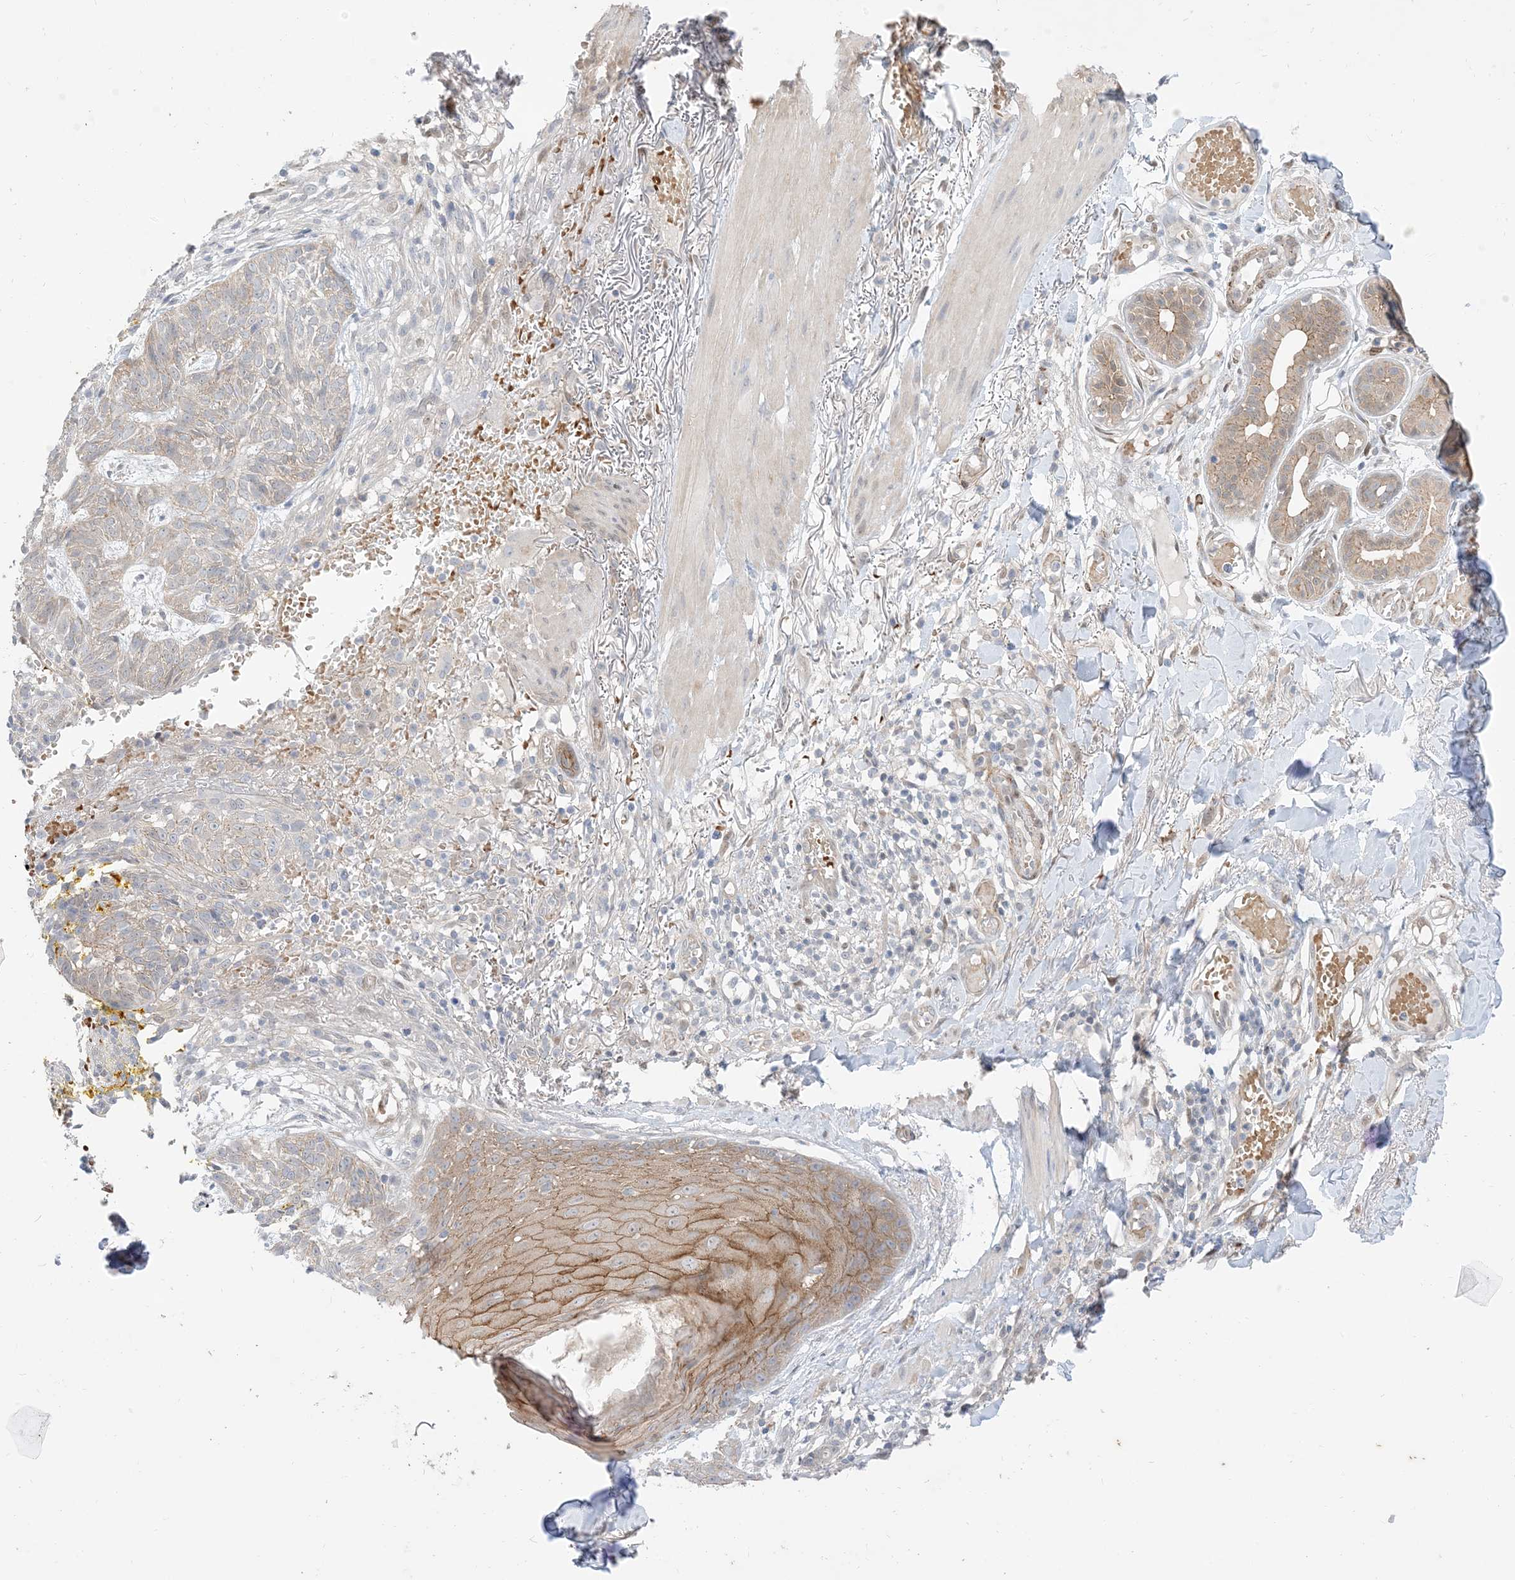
{"staining": {"intensity": "negative", "quantity": "none", "location": "none"}, "tissue": "skin cancer", "cell_type": "Tumor cells", "image_type": "cancer", "snomed": [{"axis": "morphology", "description": "Basal cell carcinoma"}, {"axis": "topography", "description": "Skin"}], "caption": "Immunohistochemistry (IHC) of basal cell carcinoma (skin) reveals no staining in tumor cells.", "gene": "RIN1", "patient": {"sex": "male", "age": 85}}